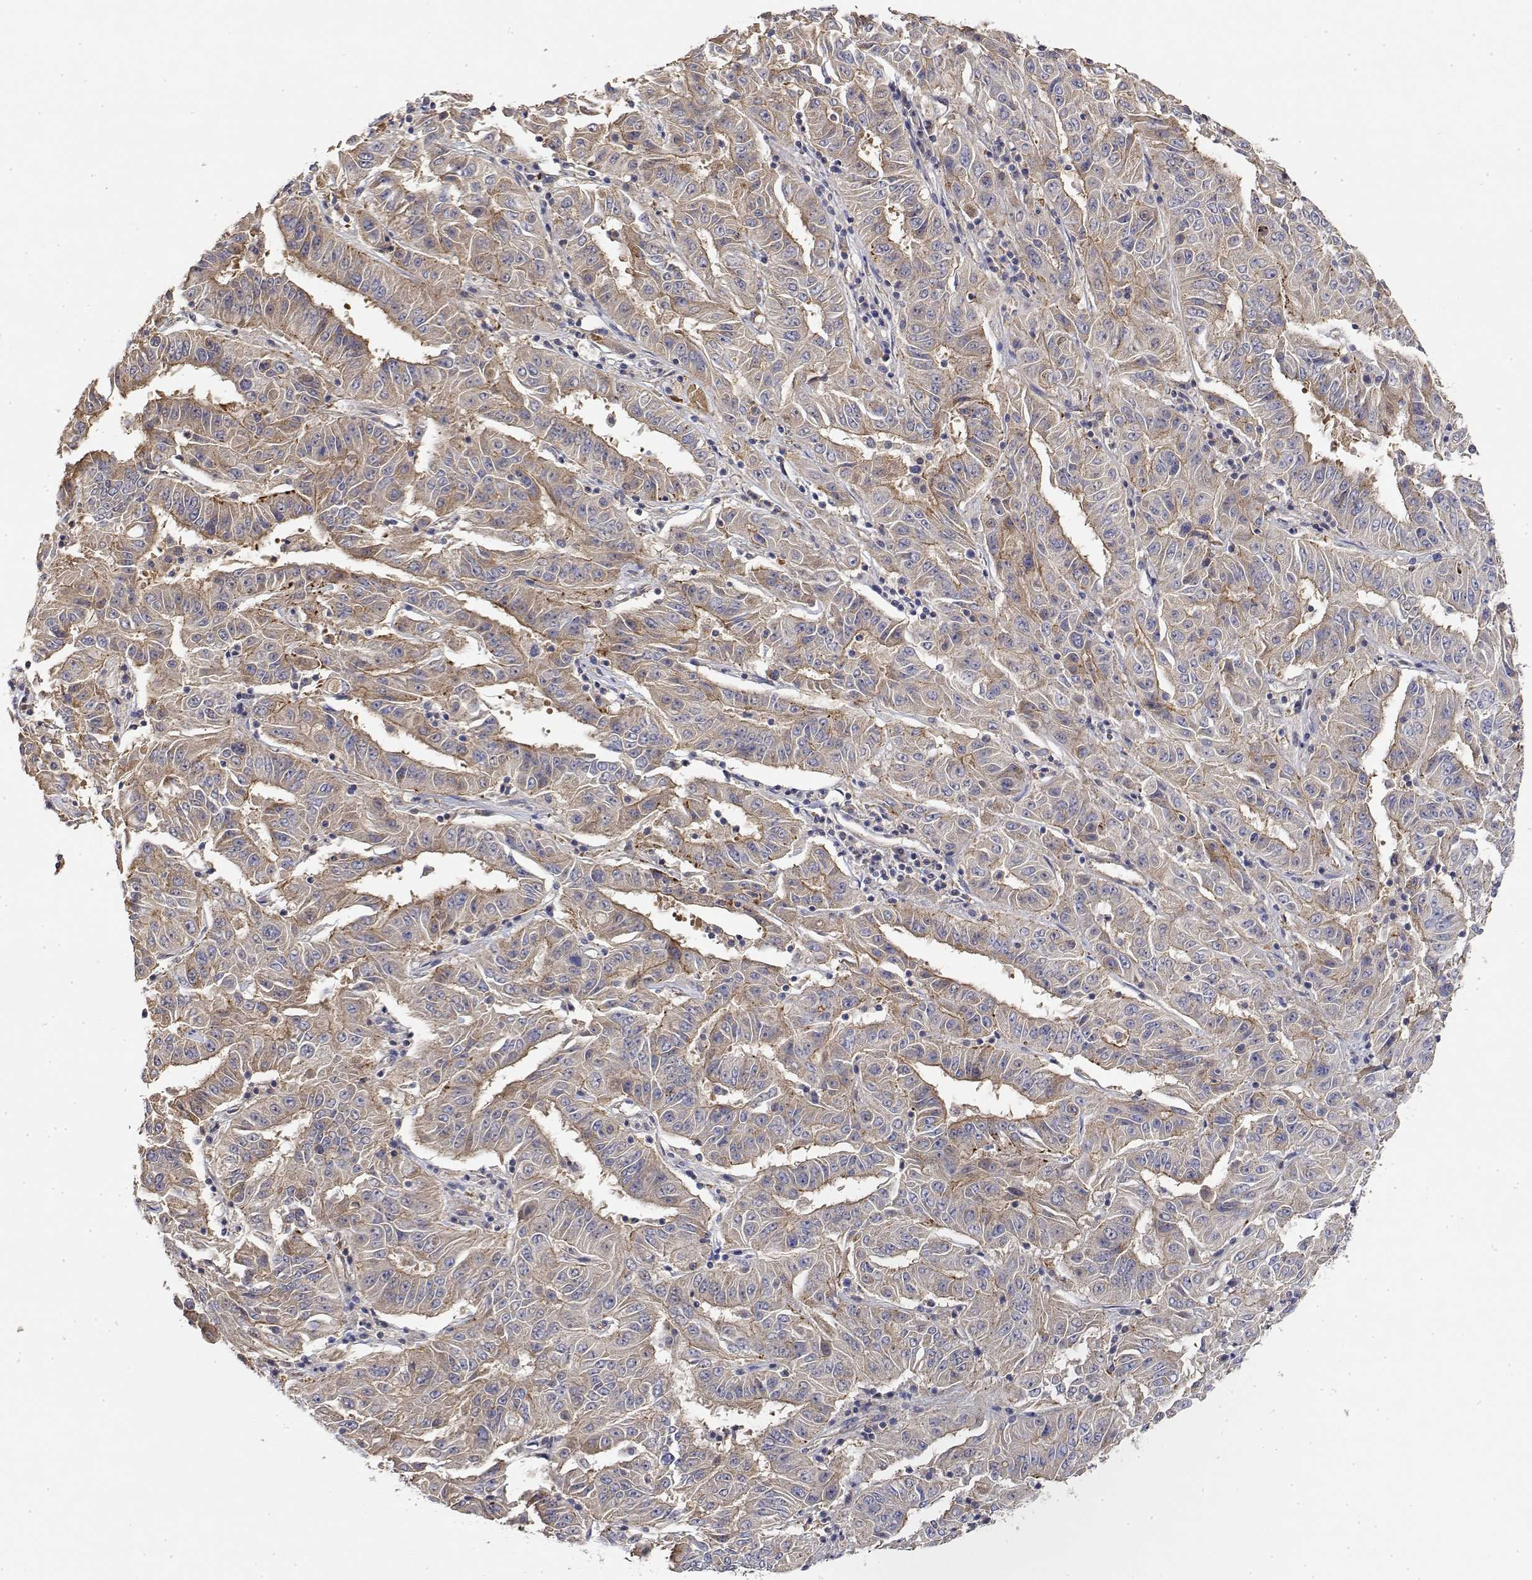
{"staining": {"intensity": "weak", "quantity": "25%-75%", "location": "cytoplasmic/membranous"}, "tissue": "pancreatic cancer", "cell_type": "Tumor cells", "image_type": "cancer", "snomed": [{"axis": "morphology", "description": "Adenocarcinoma, NOS"}, {"axis": "topography", "description": "Pancreas"}], "caption": "A brown stain labels weak cytoplasmic/membranous expression of a protein in pancreatic cancer tumor cells.", "gene": "LONRF3", "patient": {"sex": "male", "age": 63}}